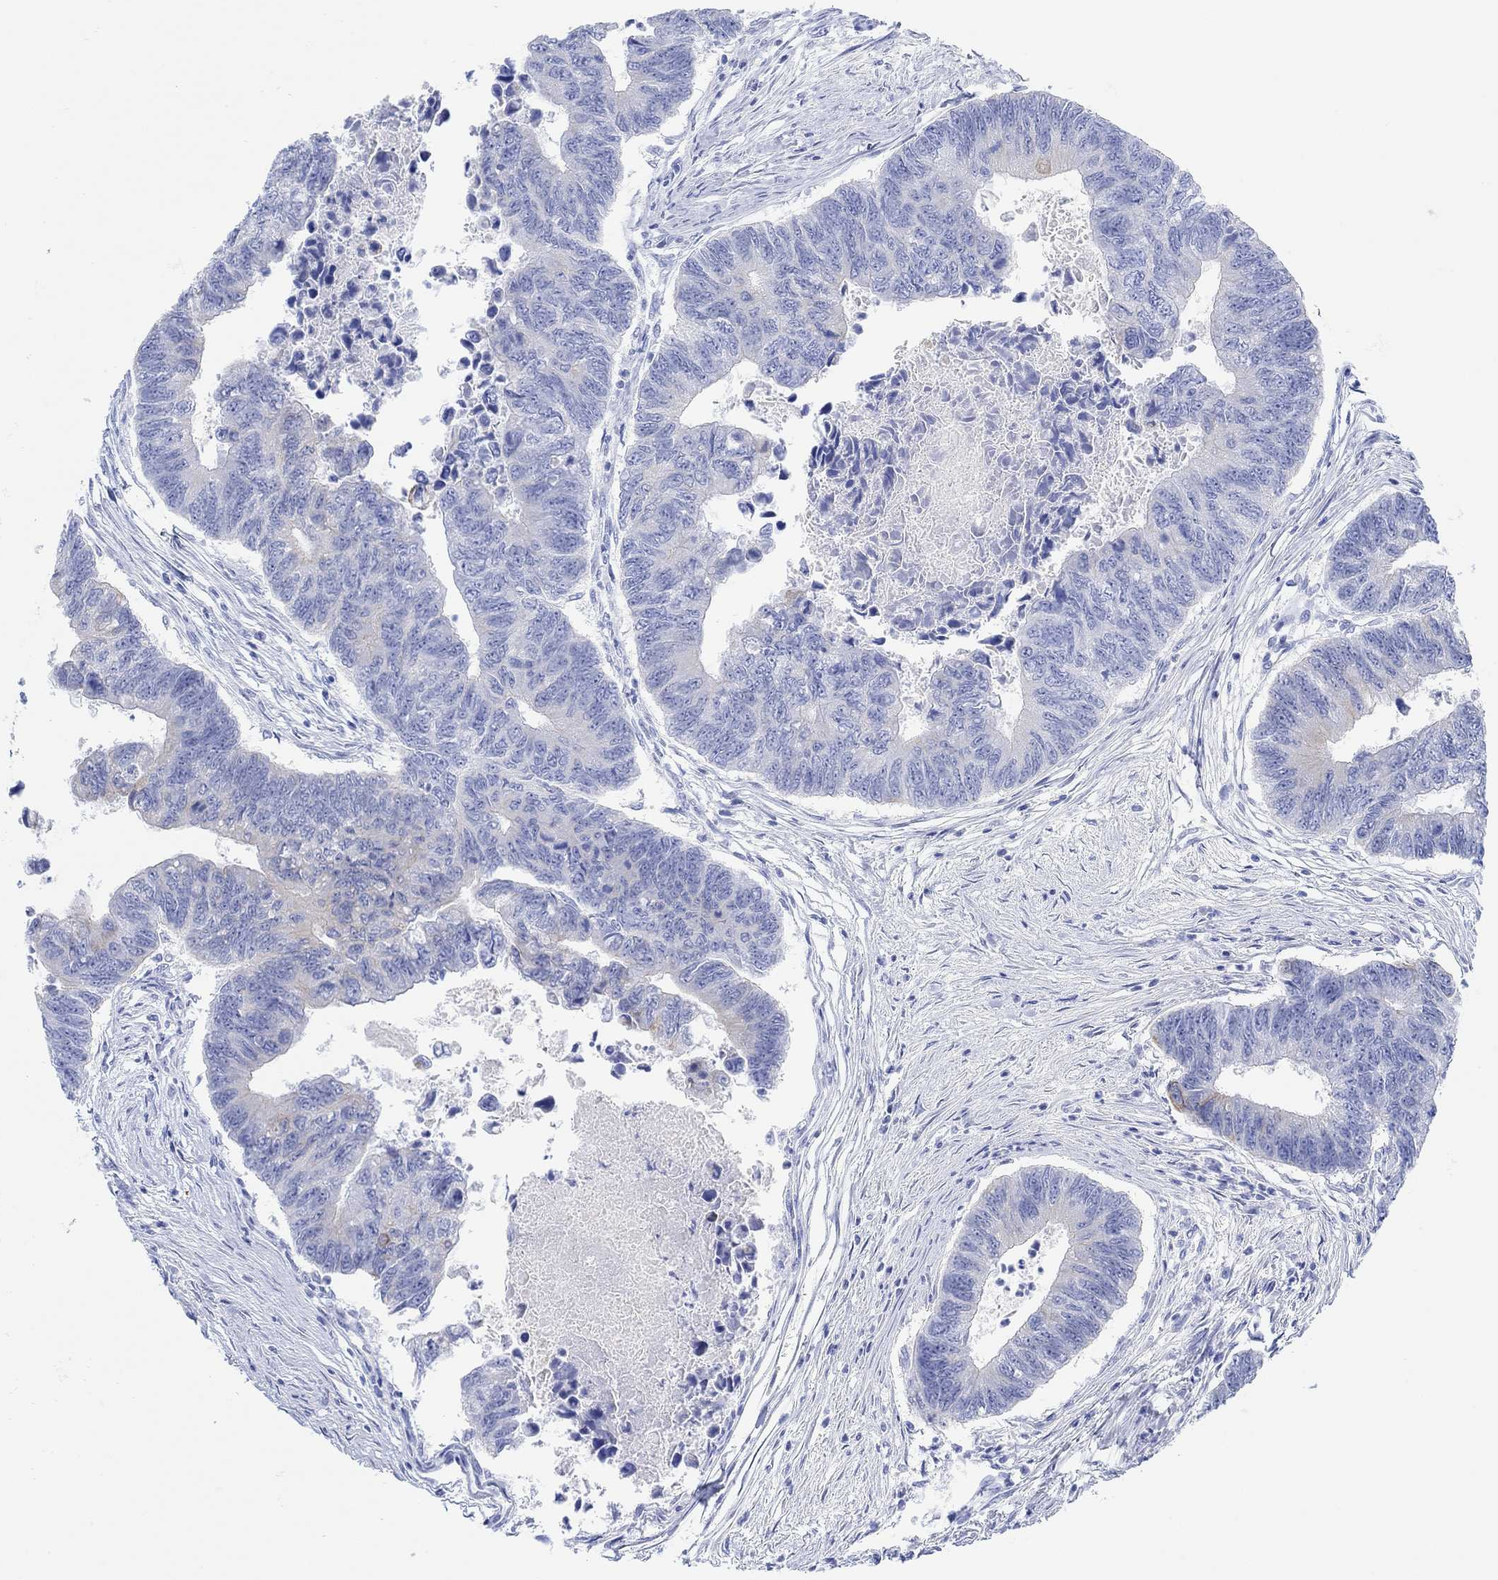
{"staining": {"intensity": "negative", "quantity": "none", "location": "none"}, "tissue": "colorectal cancer", "cell_type": "Tumor cells", "image_type": "cancer", "snomed": [{"axis": "morphology", "description": "Adenocarcinoma, NOS"}, {"axis": "topography", "description": "Colon"}], "caption": "DAB (3,3'-diaminobenzidine) immunohistochemical staining of adenocarcinoma (colorectal) displays no significant positivity in tumor cells.", "gene": "AK8", "patient": {"sex": "female", "age": 65}}